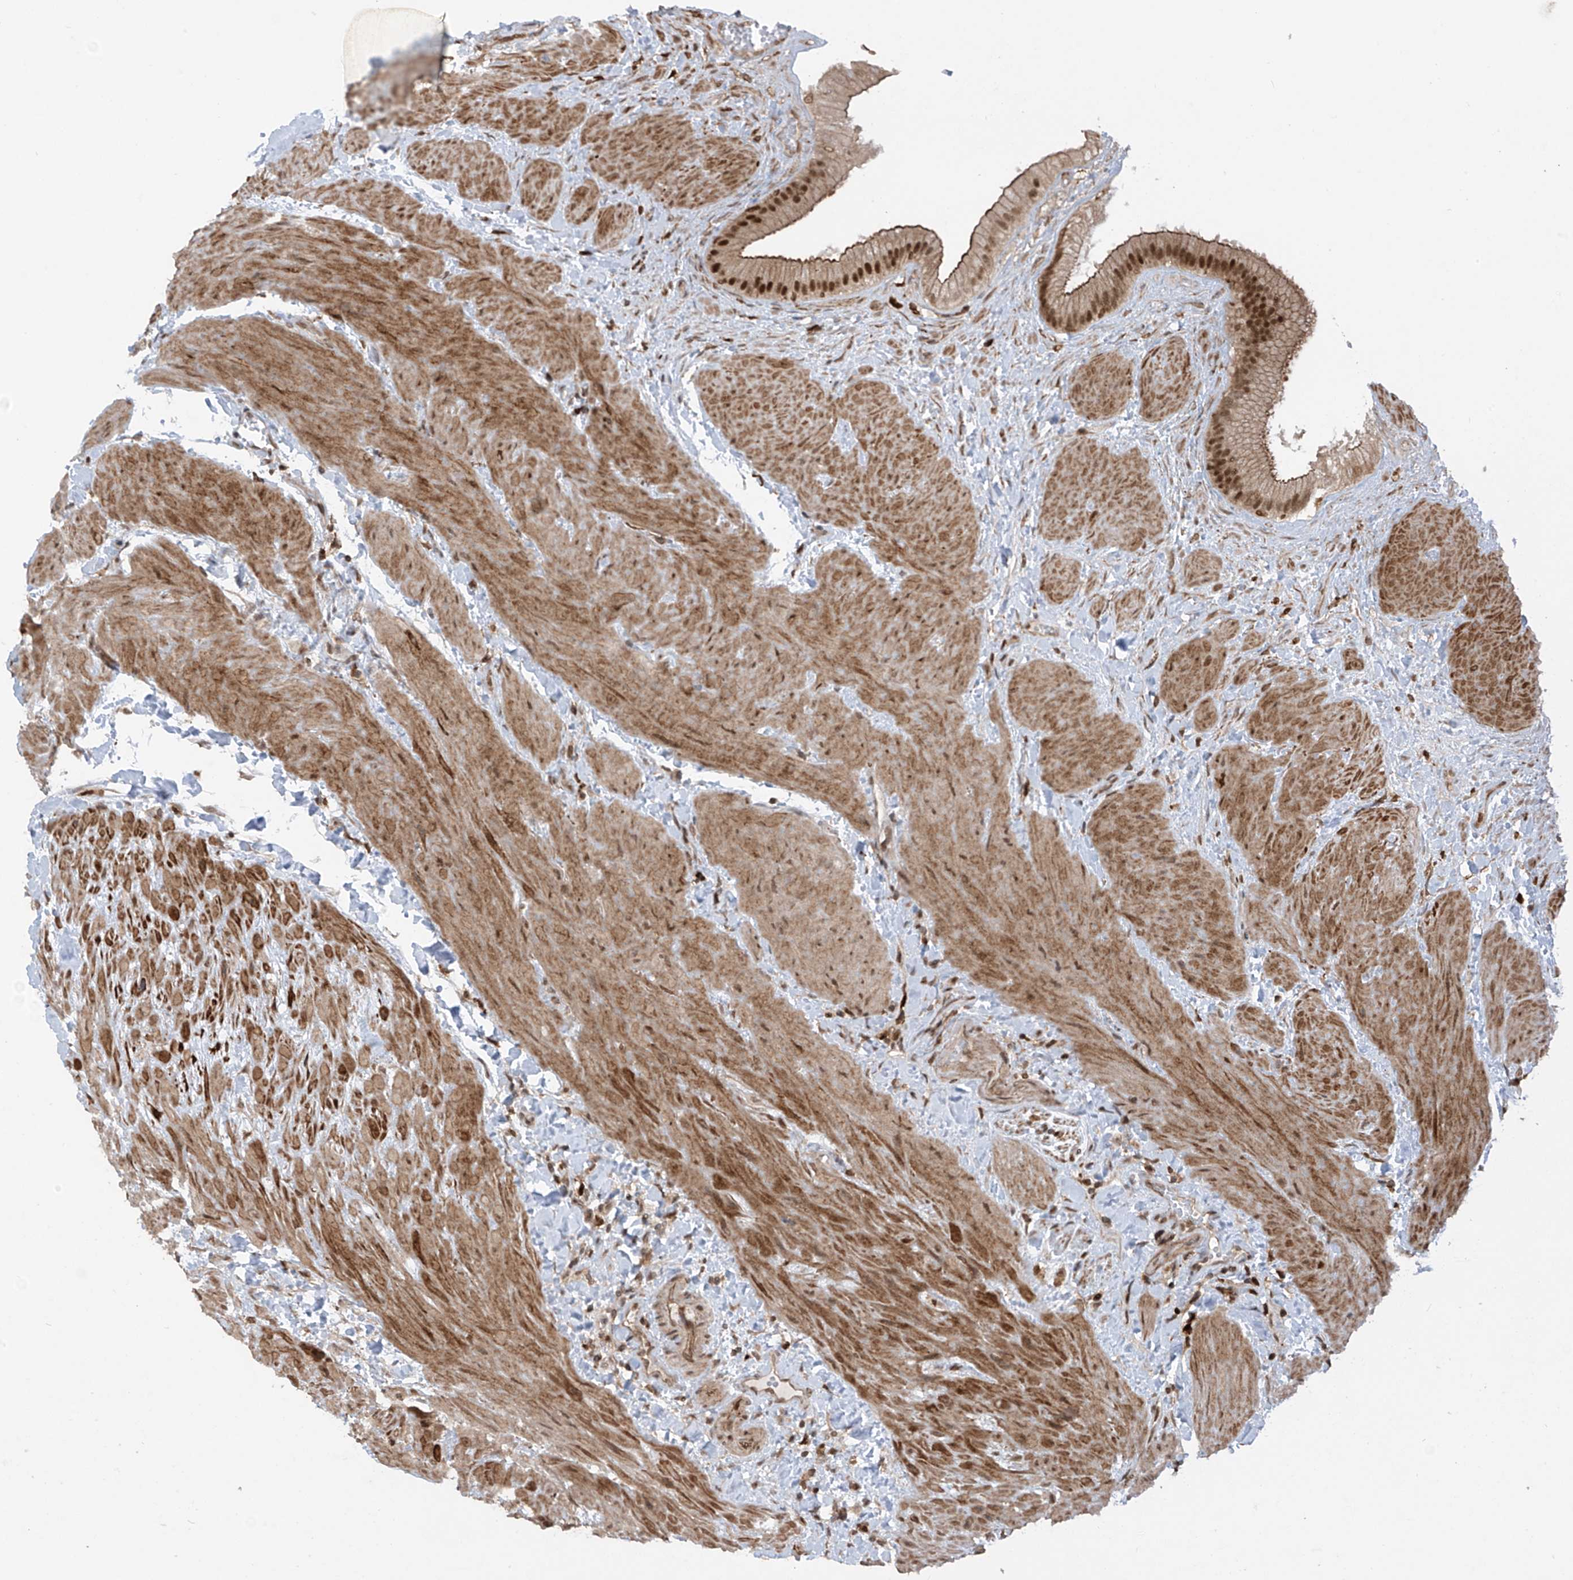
{"staining": {"intensity": "strong", "quantity": ">75%", "location": "cytoplasmic/membranous,nuclear"}, "tissue": "gallbladder", "cell_type": "Glandular cells", "image_type": "normal", "snomed": [{"axis": "morphology", "description": "Normal tissue, NOS"}, {"axis": "topography", "description": "Gallbladder"}], "caption": "This photomicrograph shows IHC staining of normal gallbladder, with high strong cytoplasmic/membranous,nuclear expression in approximately >75% of glandular cells.", "gene": "REPIN1", "patient": {"sex": "male", "age": 55}}